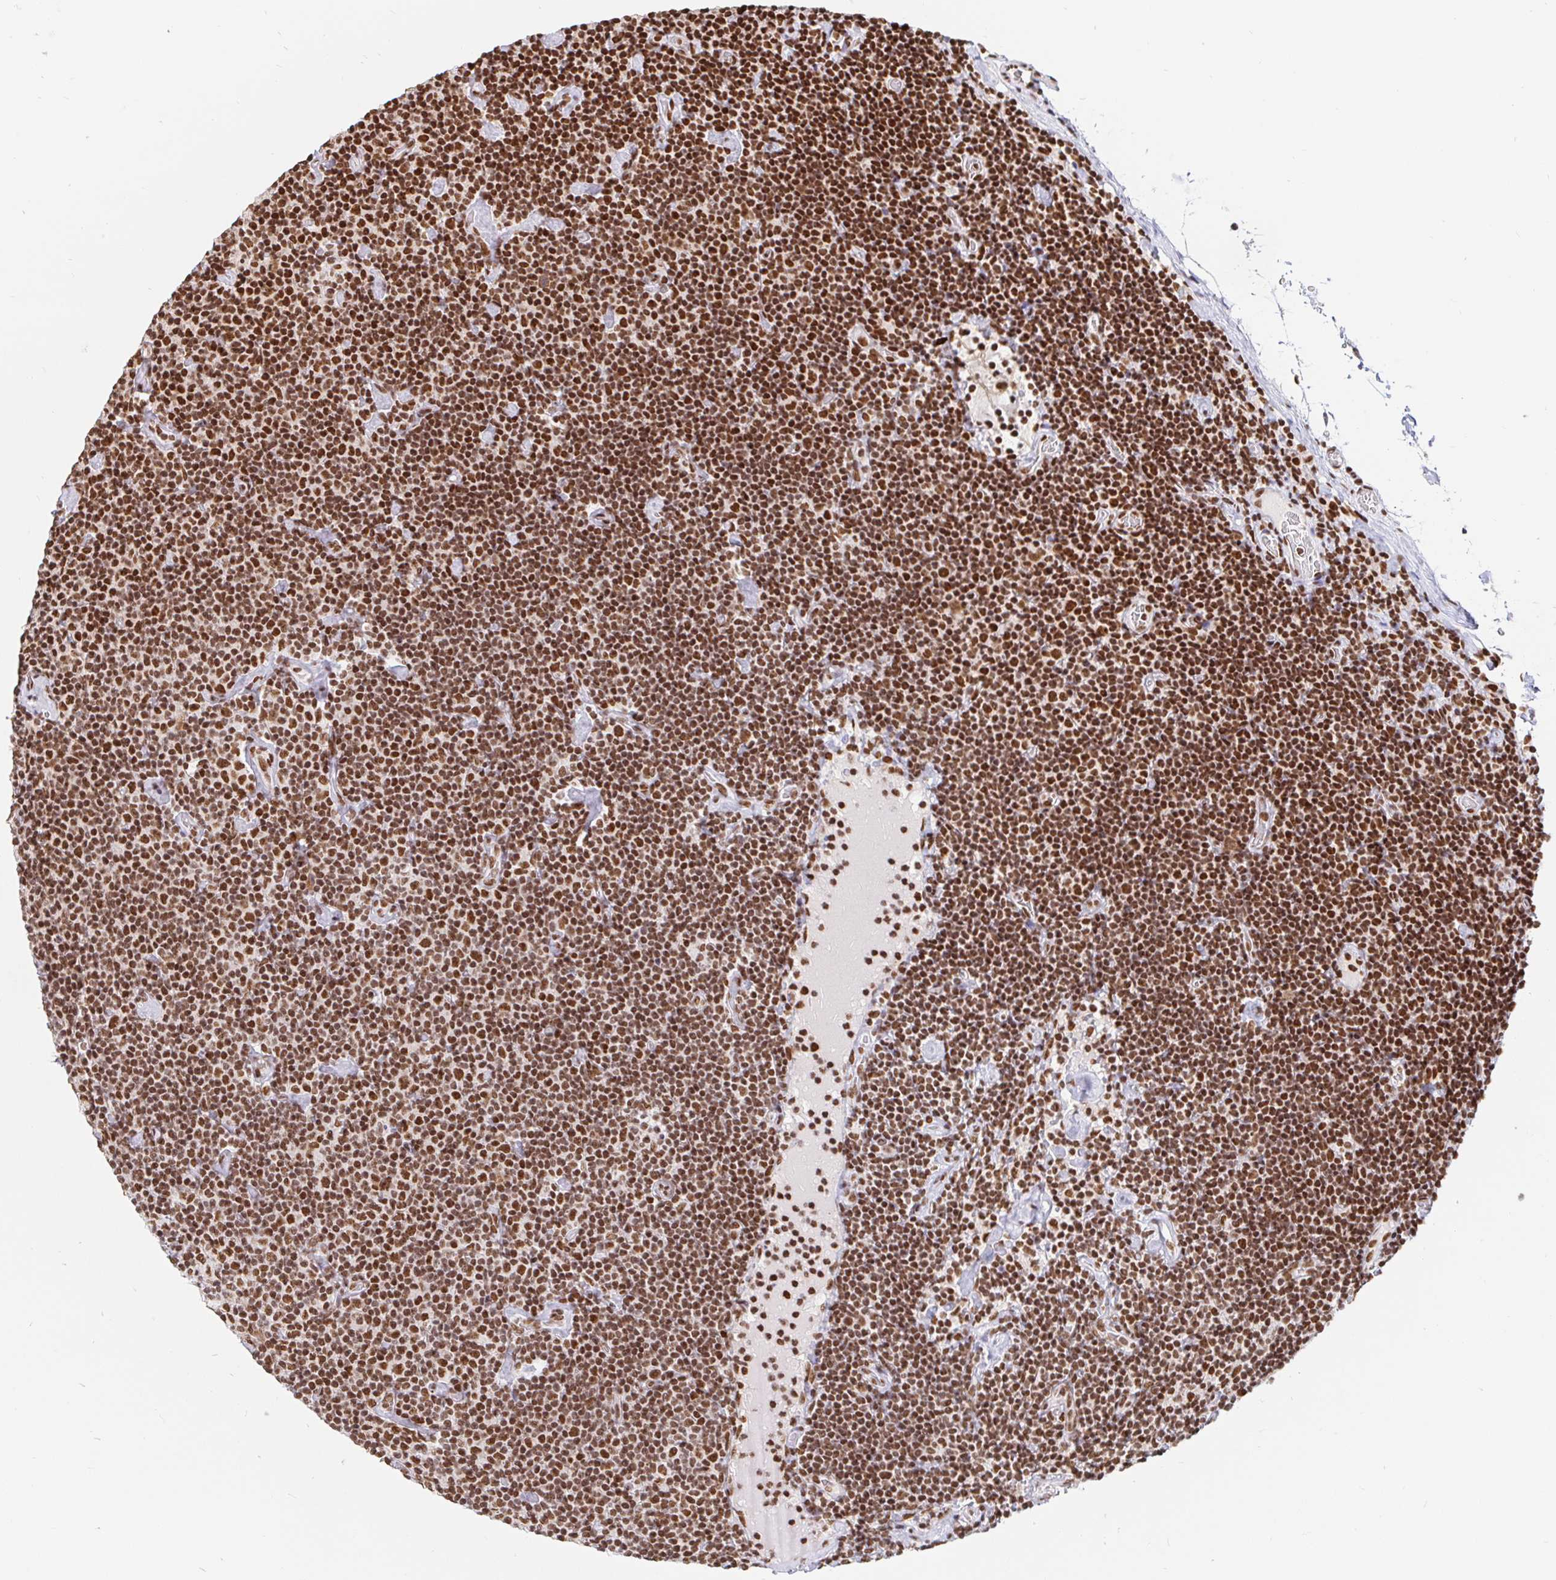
{"staining": {"intensity": "moderate", "quantity": ">75%", "location": "nuclear"}, "tissue": "lymphoma", "cell_type": "Tumor cells", "image_type": "cancer", "snomed": [{"axis": "morphology", "description": "Malignant lymphoma, non-Hodgkin's type, Low grade"}, {"axis": "topography", "description": "Lymph node"}], "caption": "Immunohistochemistry micrograph of neoplastic tissue: lymphoma stained using immunohistochemistry (IHC) shows medium levels of moderate protein expression localized specifically in the nuclear of tumor cells, appearing as a nuclear brown color.", "gene": "RBMX", "patient": {"sex": "male", "age": 81}}